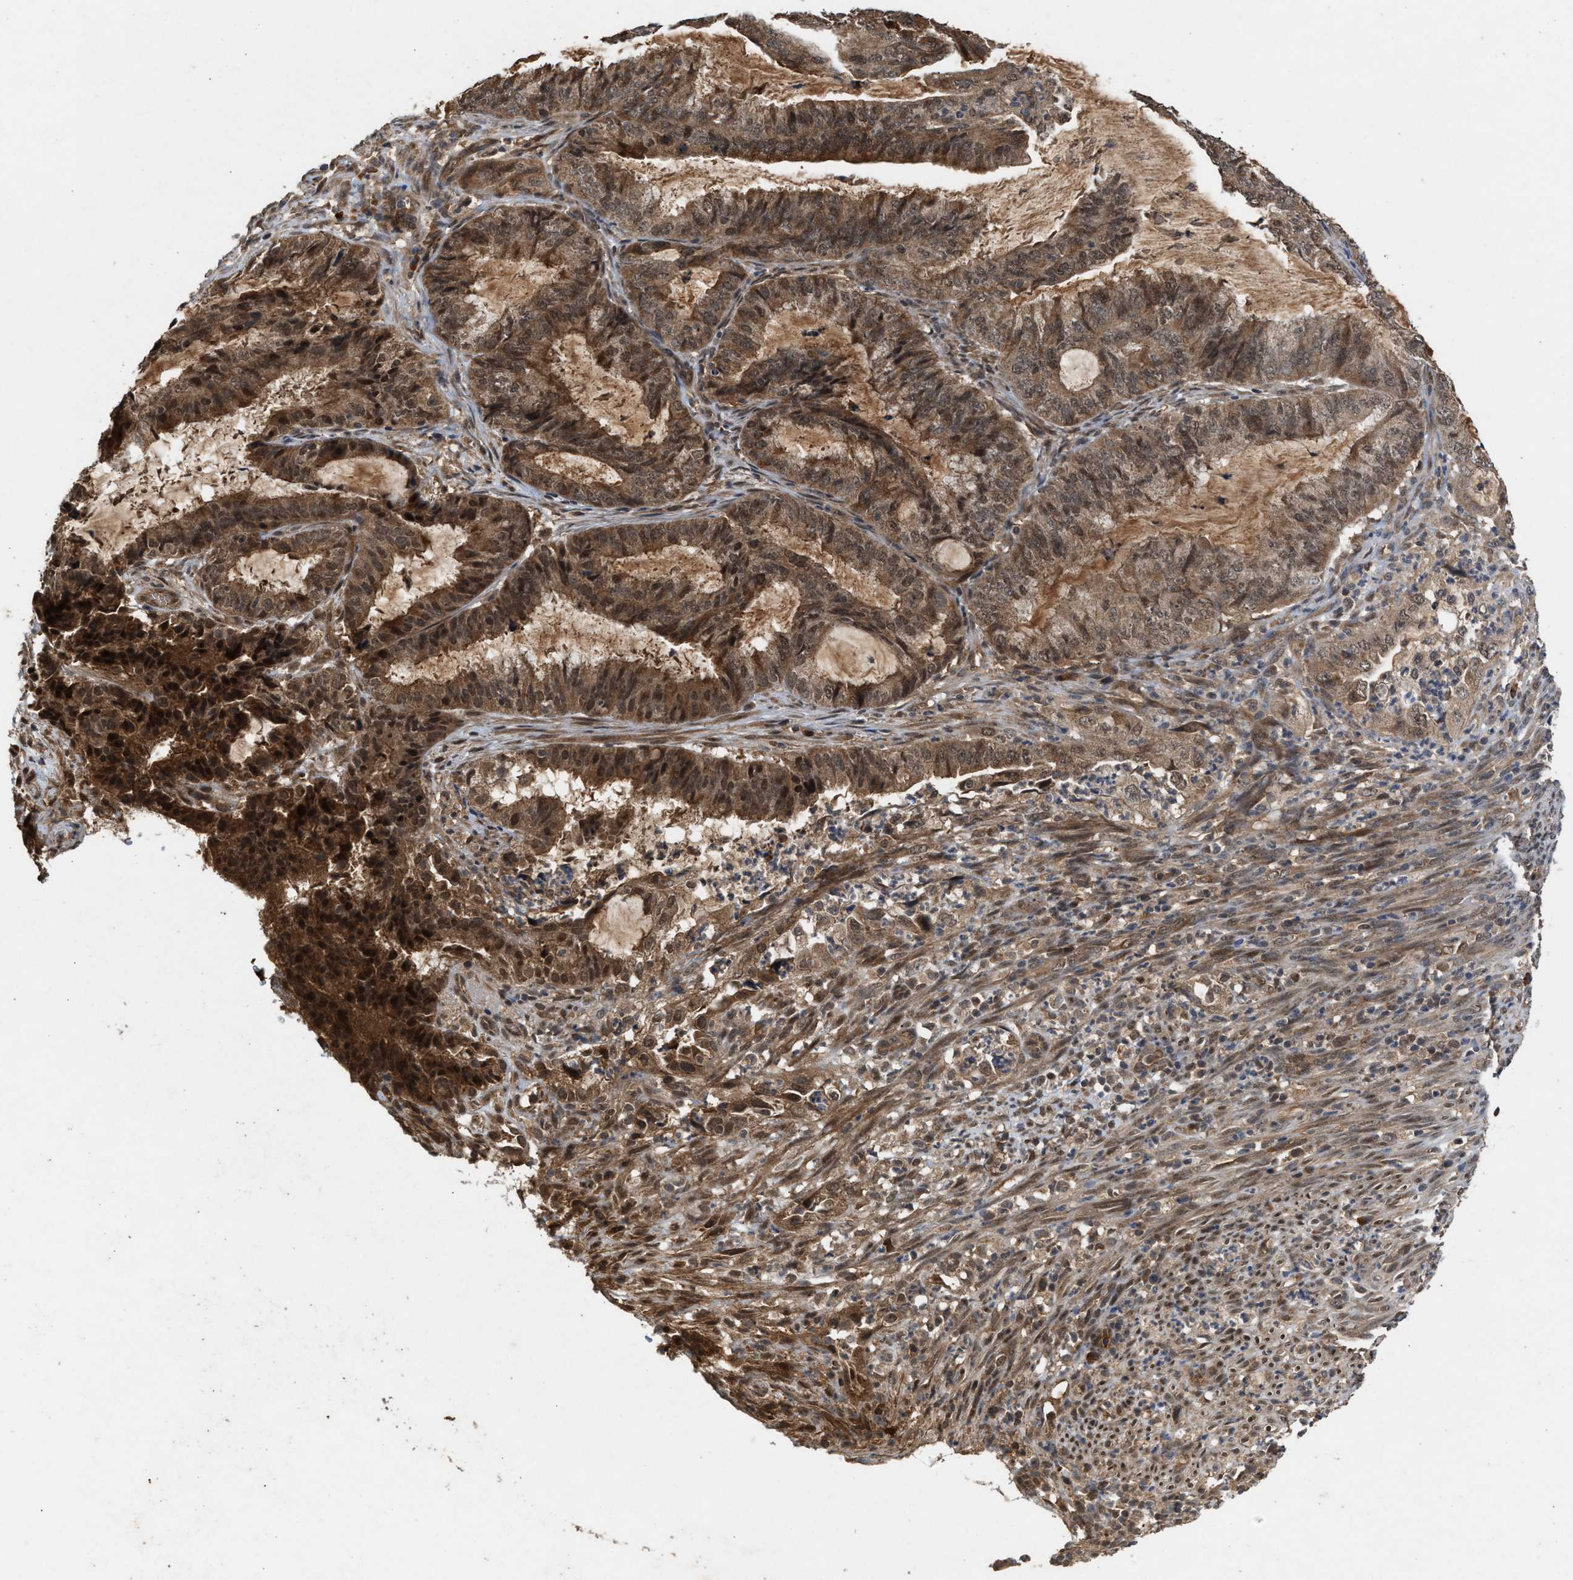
{"staining": {"intensity": "moderate", "quantity": ">75%", "location": "cytoplasmic/membranous,nuclear"}, "tissue": "endometrial cancer", "cell_type": "Tumor cells", "image_type": "cancer", "snomed": [{"axis": "morphology", "description": "Adenocarcinoma, NOS"}, {"axis": "topography", "description": "Endometrium"}], "caption": "Protein staining displays moderate cytoplasmic/membranous and nuclear staining in about >75% of tumor cells in endometrial cancer (adenocarcinoma).", "gene": "RUSC2", "patient": {"sex": "female", "age": 51}}